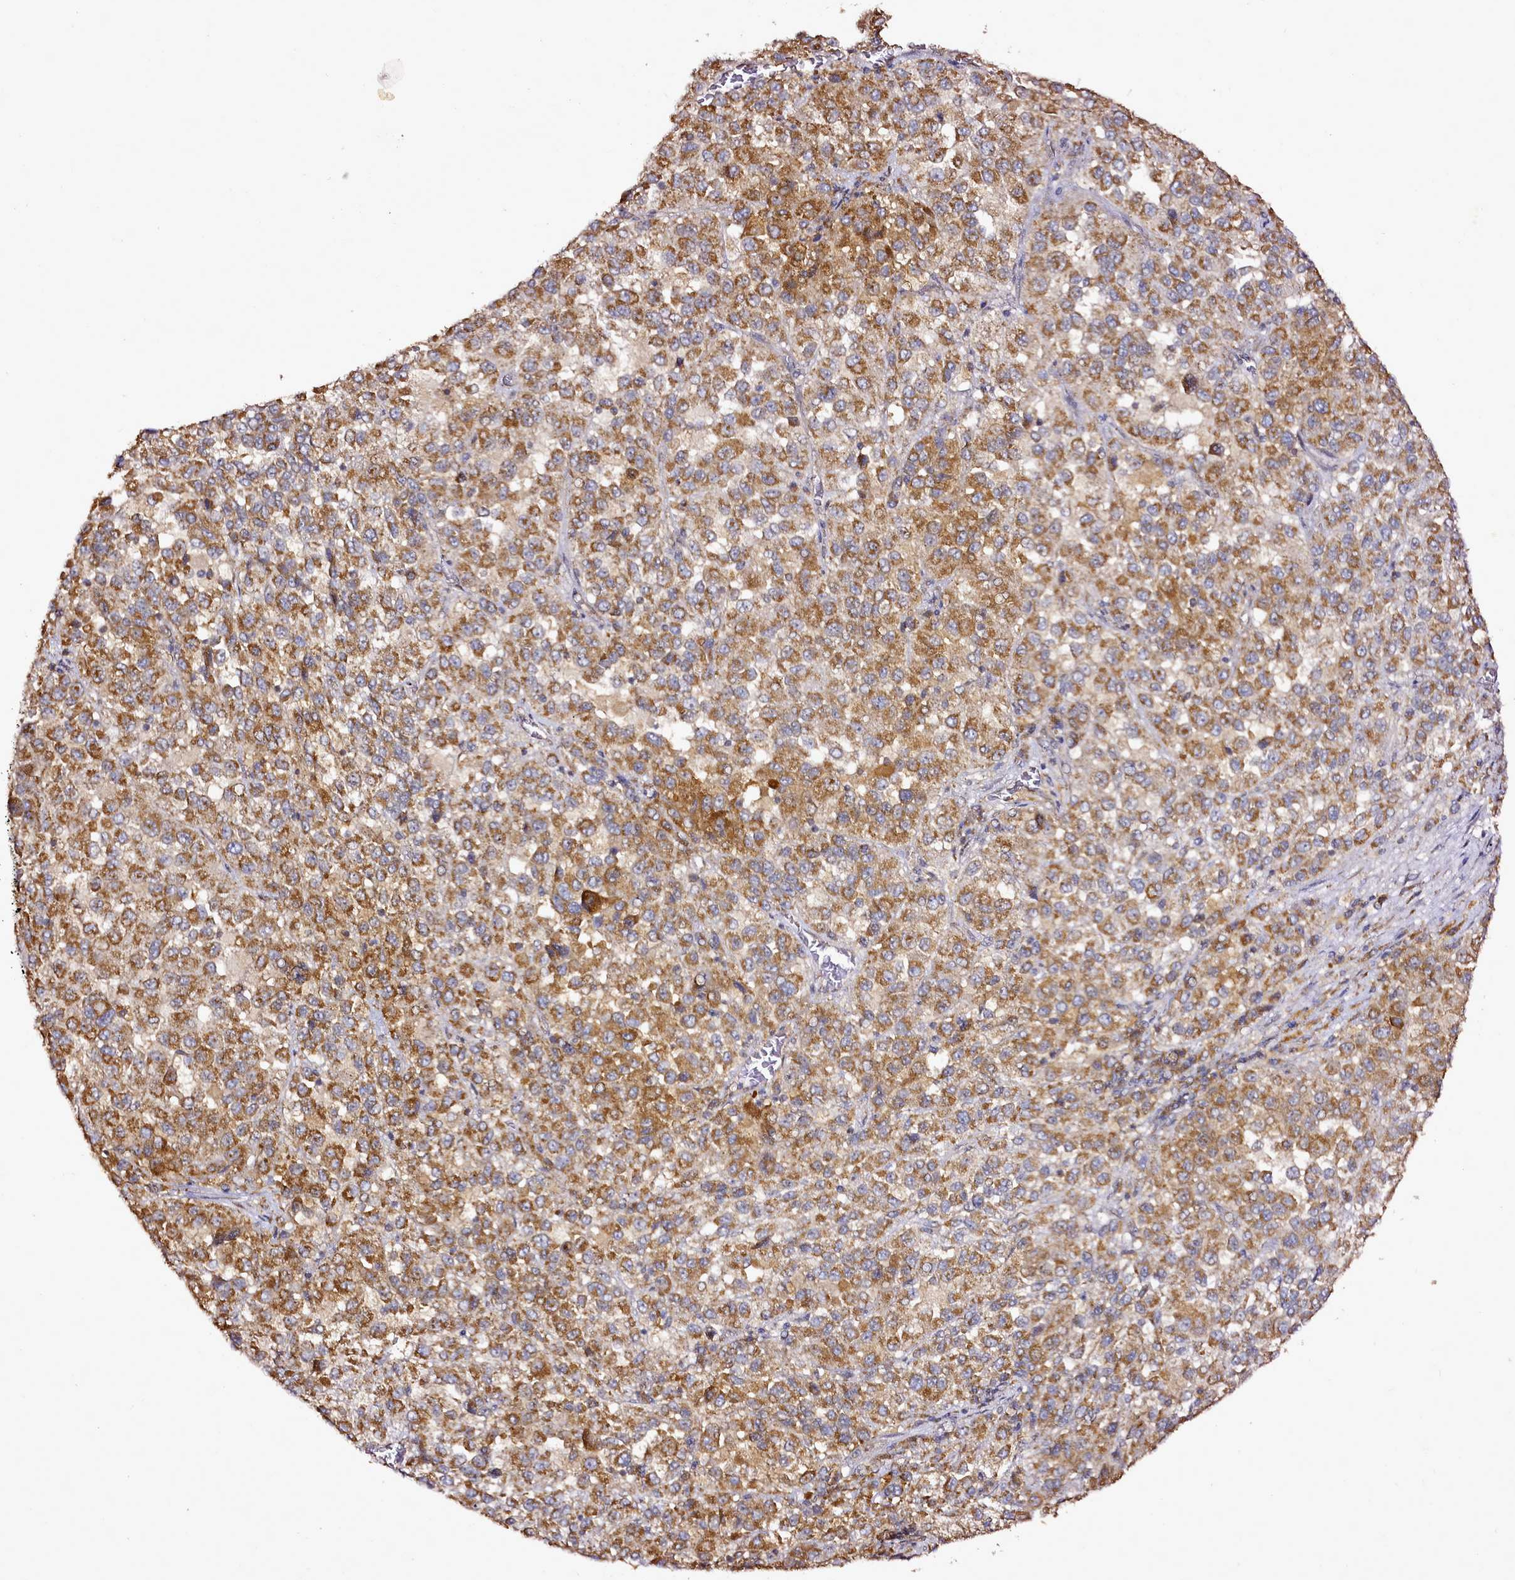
{"staining": {"intensity": "moderate", "quantity": ">75%", "location": "cytoplasmic/membranous"}, "tissue": "melanoma", "cell_type": "Tumor cells", "image_type": "cancer", "snomed": [{"axis": "morphology", "description": "Malignant melanoma, Metastatic site"}, {"axis": "topography", "description": "Lung"}], "caption": "The image exhibits staining of malignant melanoma (metastatic site), revealing moderate cytoplasmic/membranous protein positivity (brown color) within tumor cells.", "gene": "EDIL3", "patient": {"sex": "male", "age": 64}}